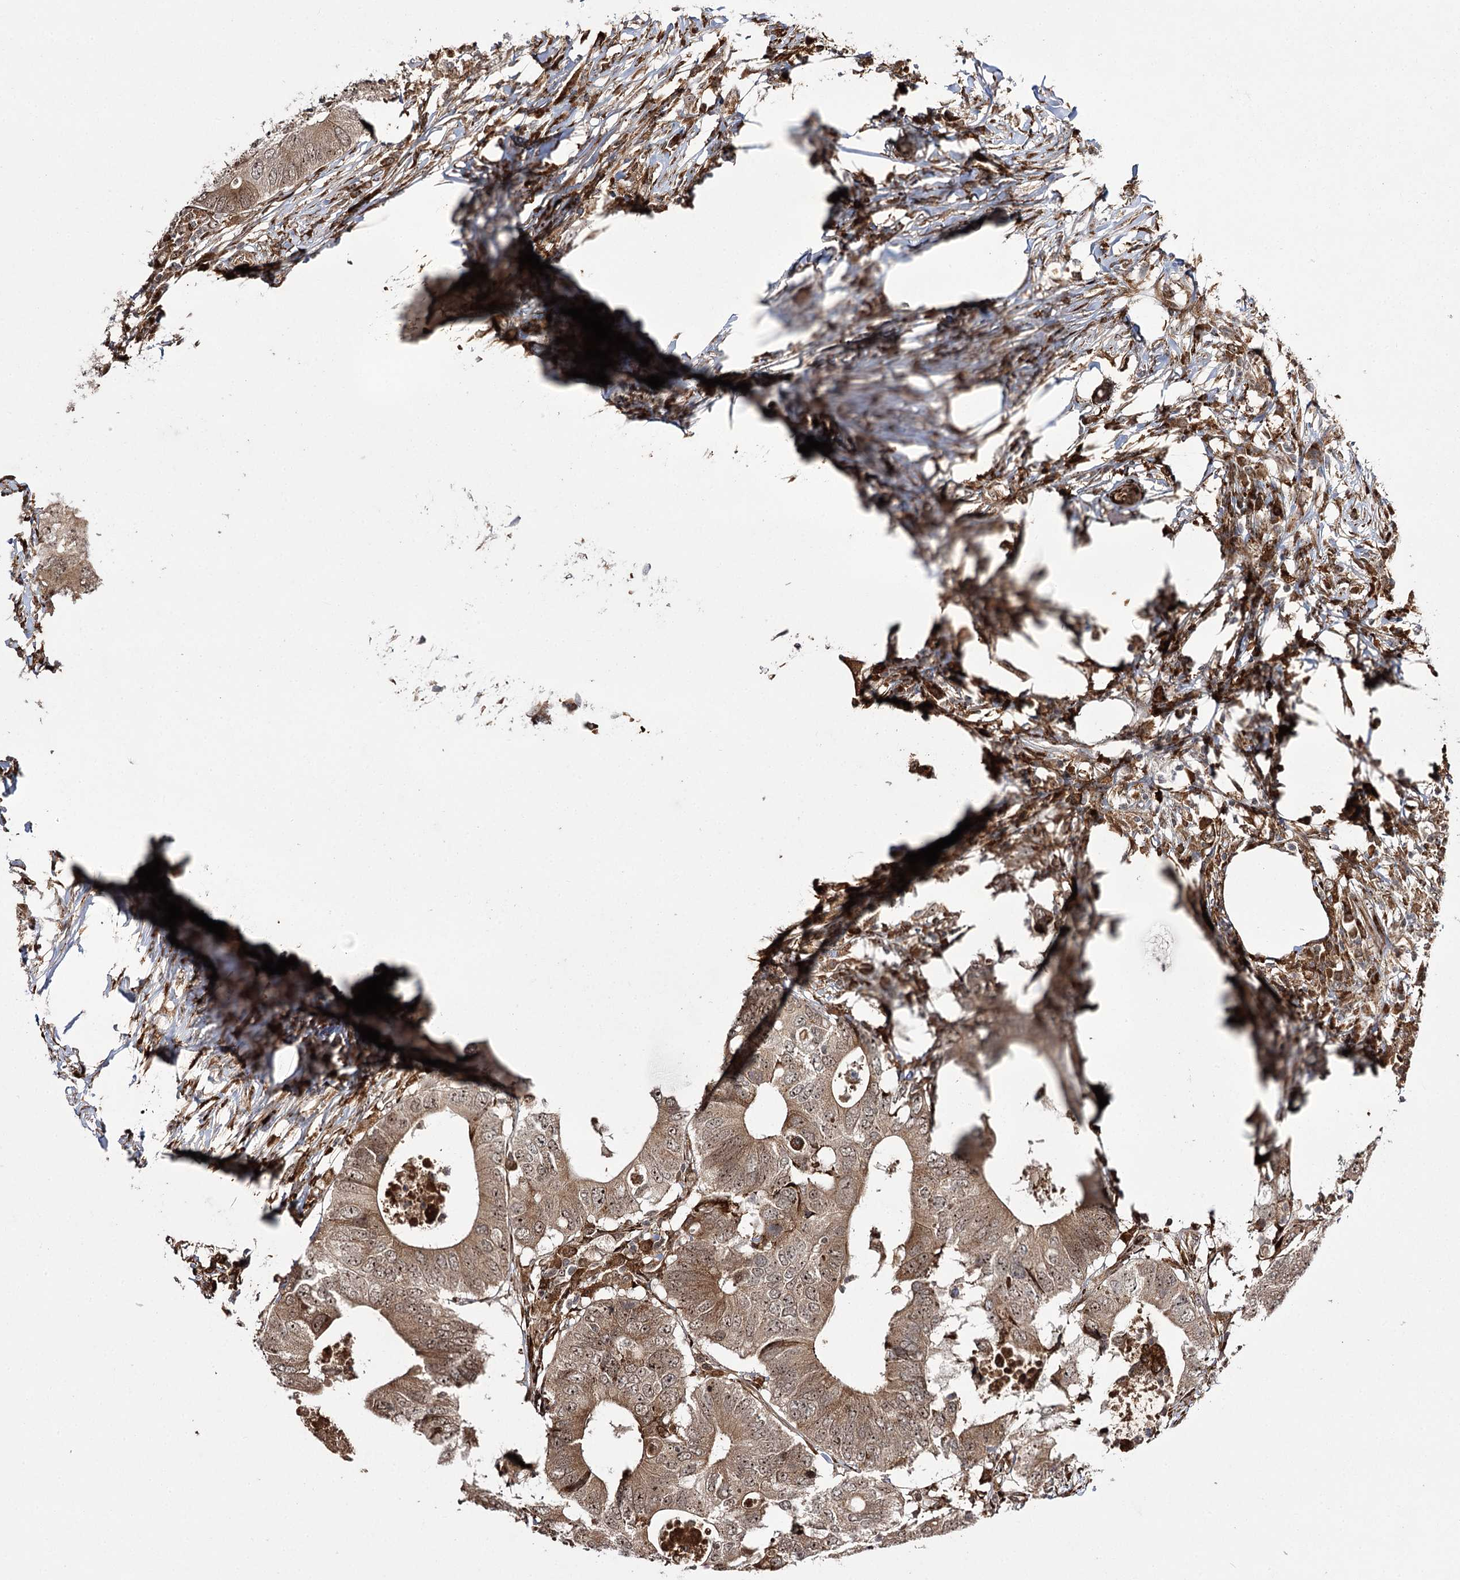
{"staining": {"intensity": "moderate", "quantity": ">75%", "location": "cytoplasmic/membranous,nuclear"}, "tissue": "colorectal cancer", "cell_type": "Tumor cells", "image_type": "cancer", "snomed": [{"axis": "morphology", "description": "Adenocarcinoma, NOS"}, {"axis": "topography", "description": "Colon"}], "caption": "This image exhibits IHC staining of human adenocarcinoma (colorectal), with medium moderate cytoplasmic/membranous and nuclear expression in about >75% of tumor cells.", "gene": "FANCL", "patient": {"sex": "male", "age": 71}}